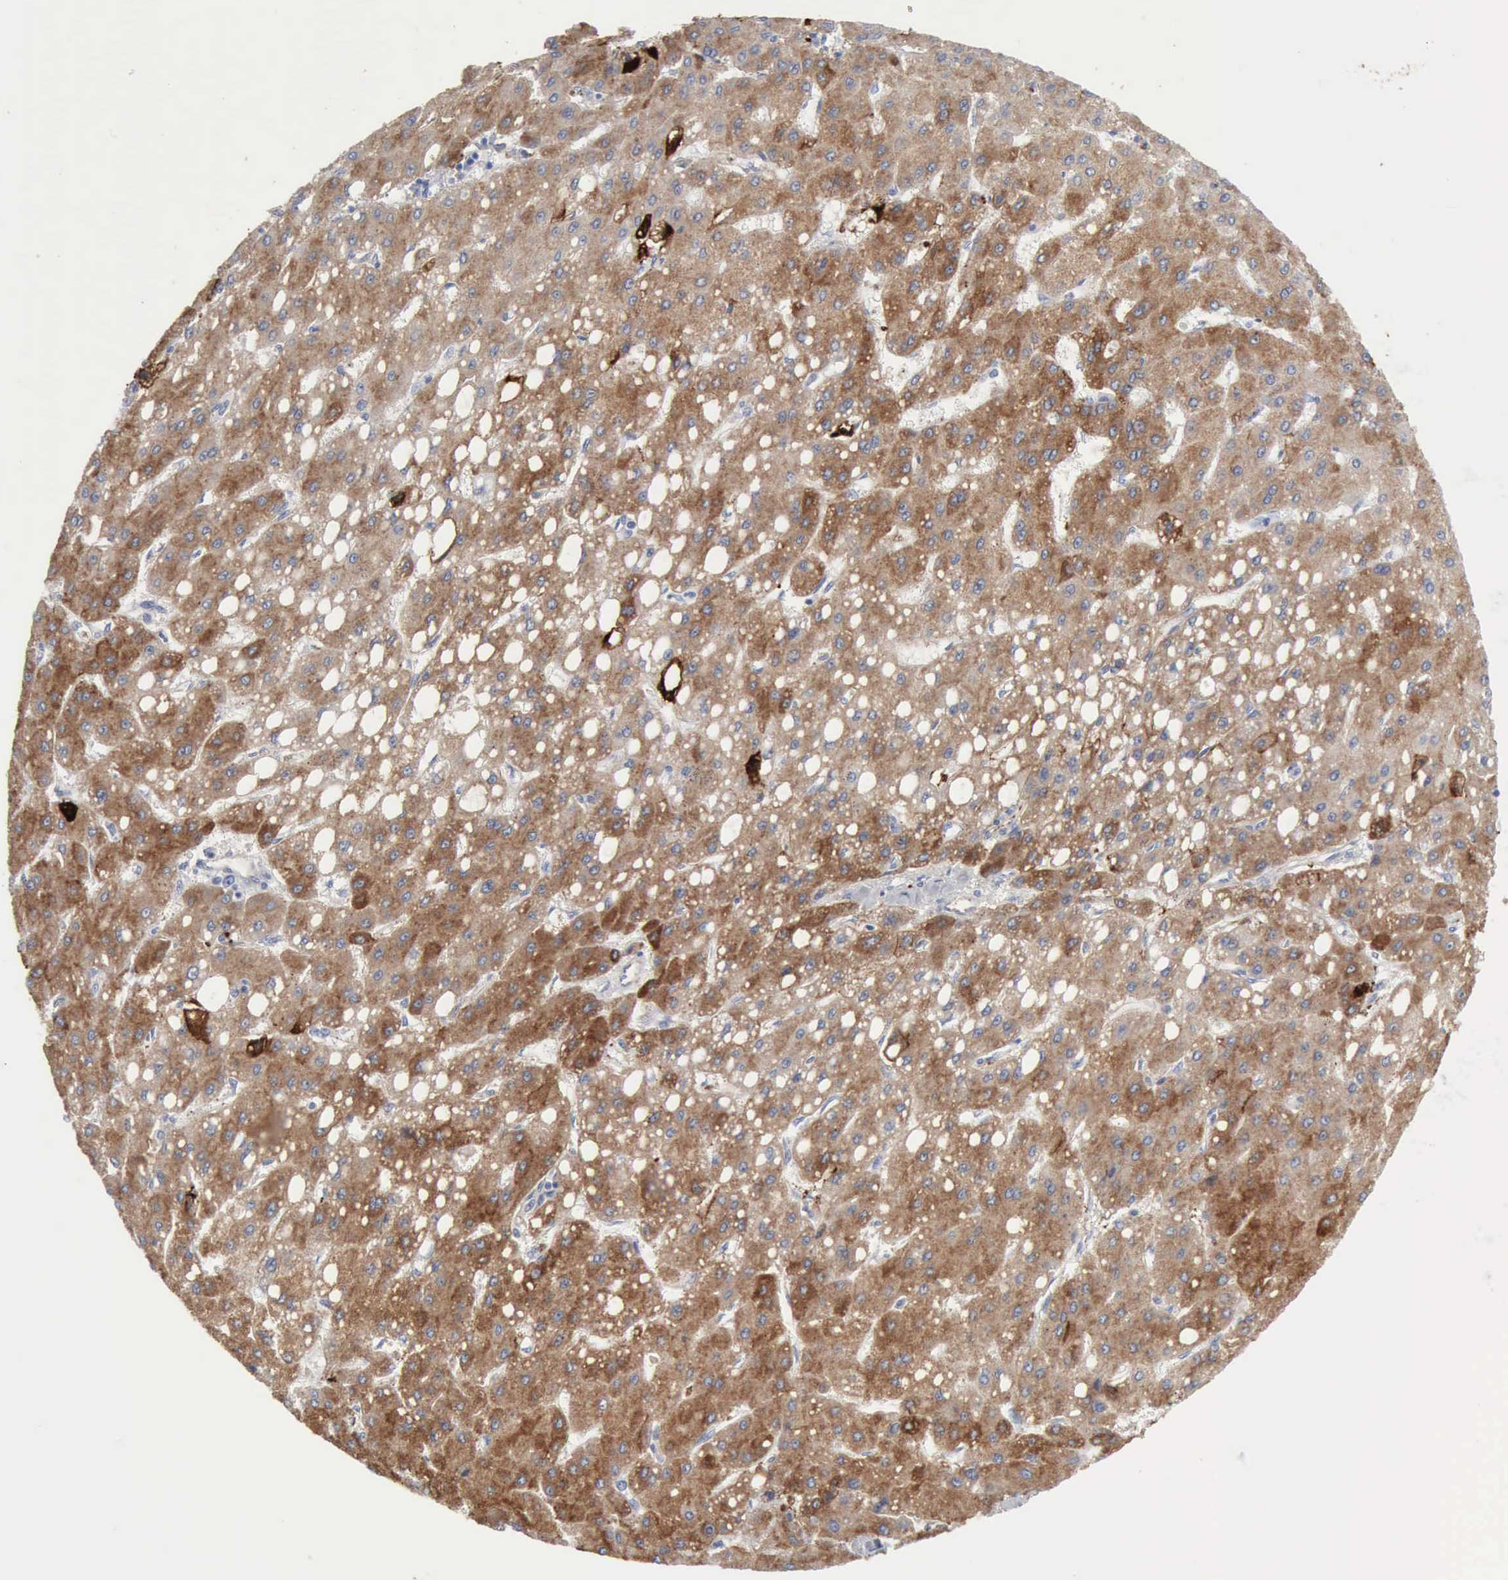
{"staining": {"intensity": "moderate", "quantity": ">75%", "location": "cytoplasmic/membranous"}, "tissue": "liver cancer", "cell_type": "Tumor cells", "image_type": "cancer", "snomed": [{"axis": "morphology", "description": "Carcinoma, Hepatocellular, NOS"}, {"axis": "topography", "description": "Liver"}], "caption": "Immunohistochemistry (IHC) image of liver cancer stained for a protein (brown), which reveals medium levels of moderate cytoplasmic/membranous positivity in approximately >75% of tumor cells.", "gene": "C4BPA", "patient": {"sex": "female", "age": 52}}